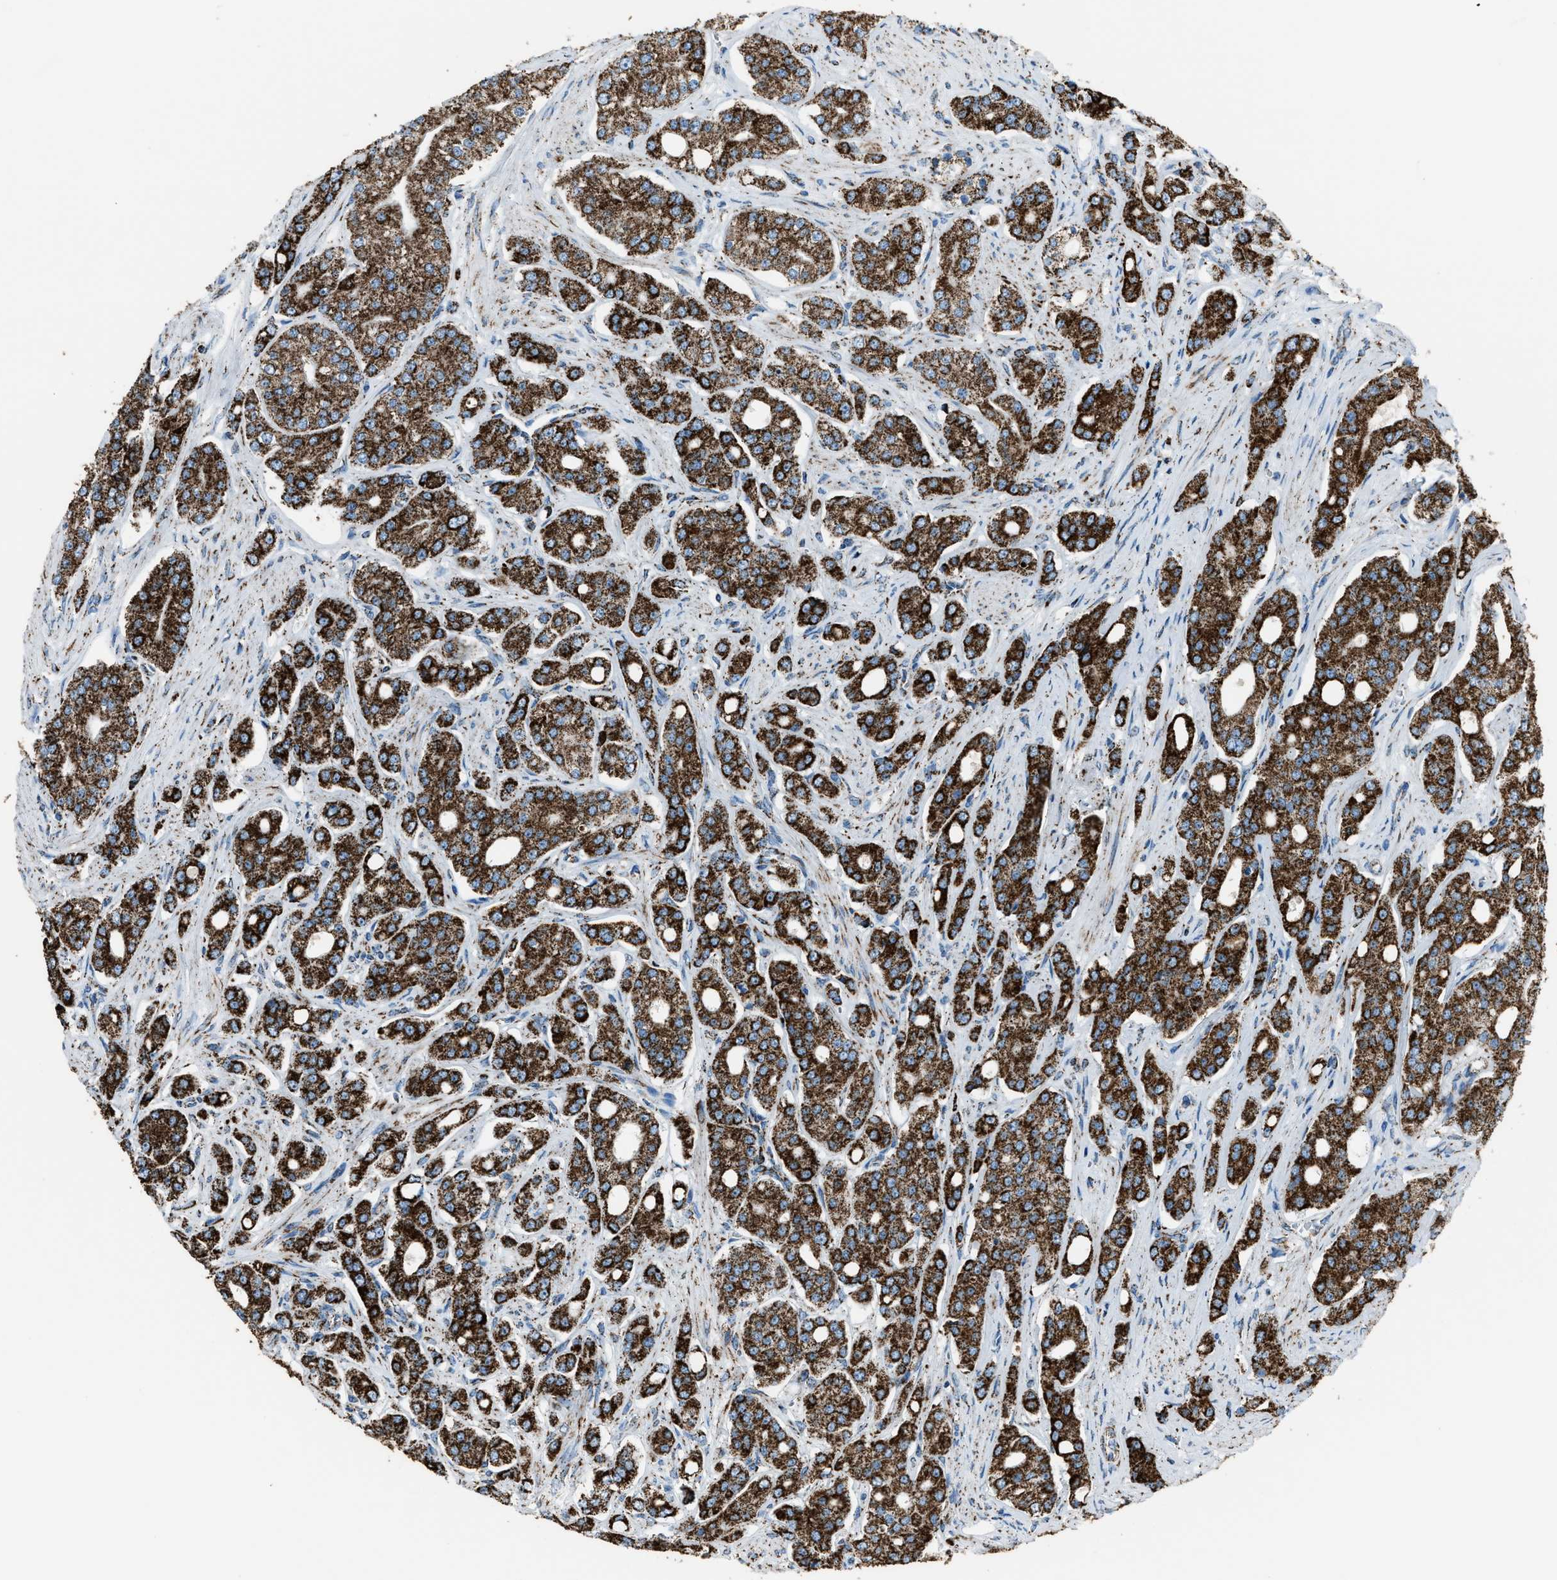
{"staining": {"intensity": "strong", "quantity": ">75%", "location": "cytoplasmic/membranous"}, "tissue": "prostate cancer", "cell_type": "Tumor cells", "image_type": "cancer", "snomed": [{"axis": "morphology", "description": "Adenocarcinoma, High grade"}, {"axis": "topography", "description": "Prostate"}], "caption": "This is a micrograph of immunohistochemistry (IHC) staining of prostate cancer, which shows strong positivity in the cytoplasmic/membranous of tumor cells.", "gene": "MDH2", "patient": {"sex": "male", "age": 71}}